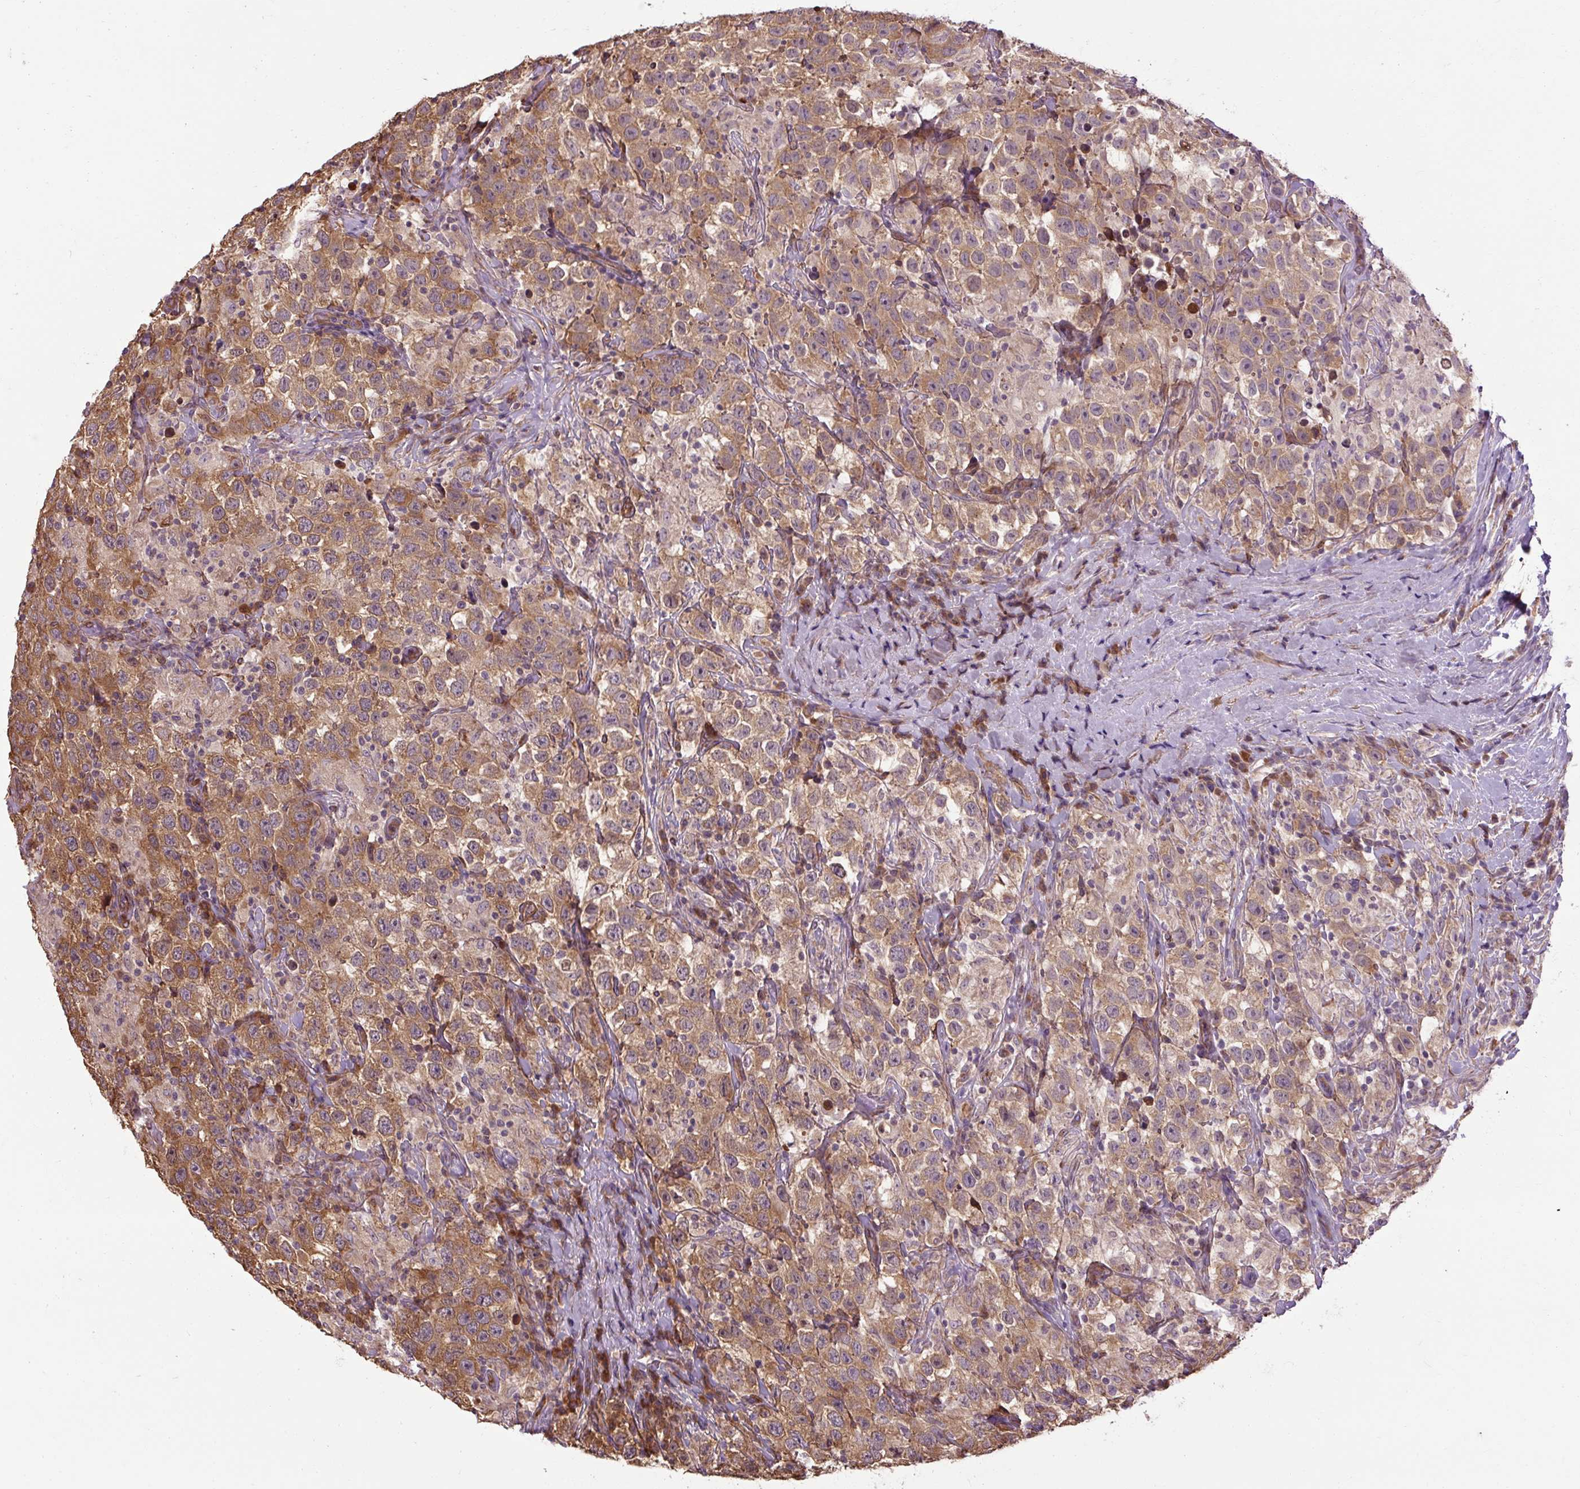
{"staining": {"intensity": "moderate", "quantity": ">75%", "location": "cytoplasmic/membranous"}, "tissue": "testis cancer", "cell_type": "Tumor cells", "image_type": "cancer", "snomed": [{"axis": "morphology", "description": "Seminoma, NOS"}, {"axis": "topography", "description": "Testis"}], "caption": "Protein staining exhibits moderate cytoplasmic/membranous expression in about >75% of tumor cells in testis seminoma.", "gene": "FLRT1", "patient": {"sex": "male", "age": 41}}